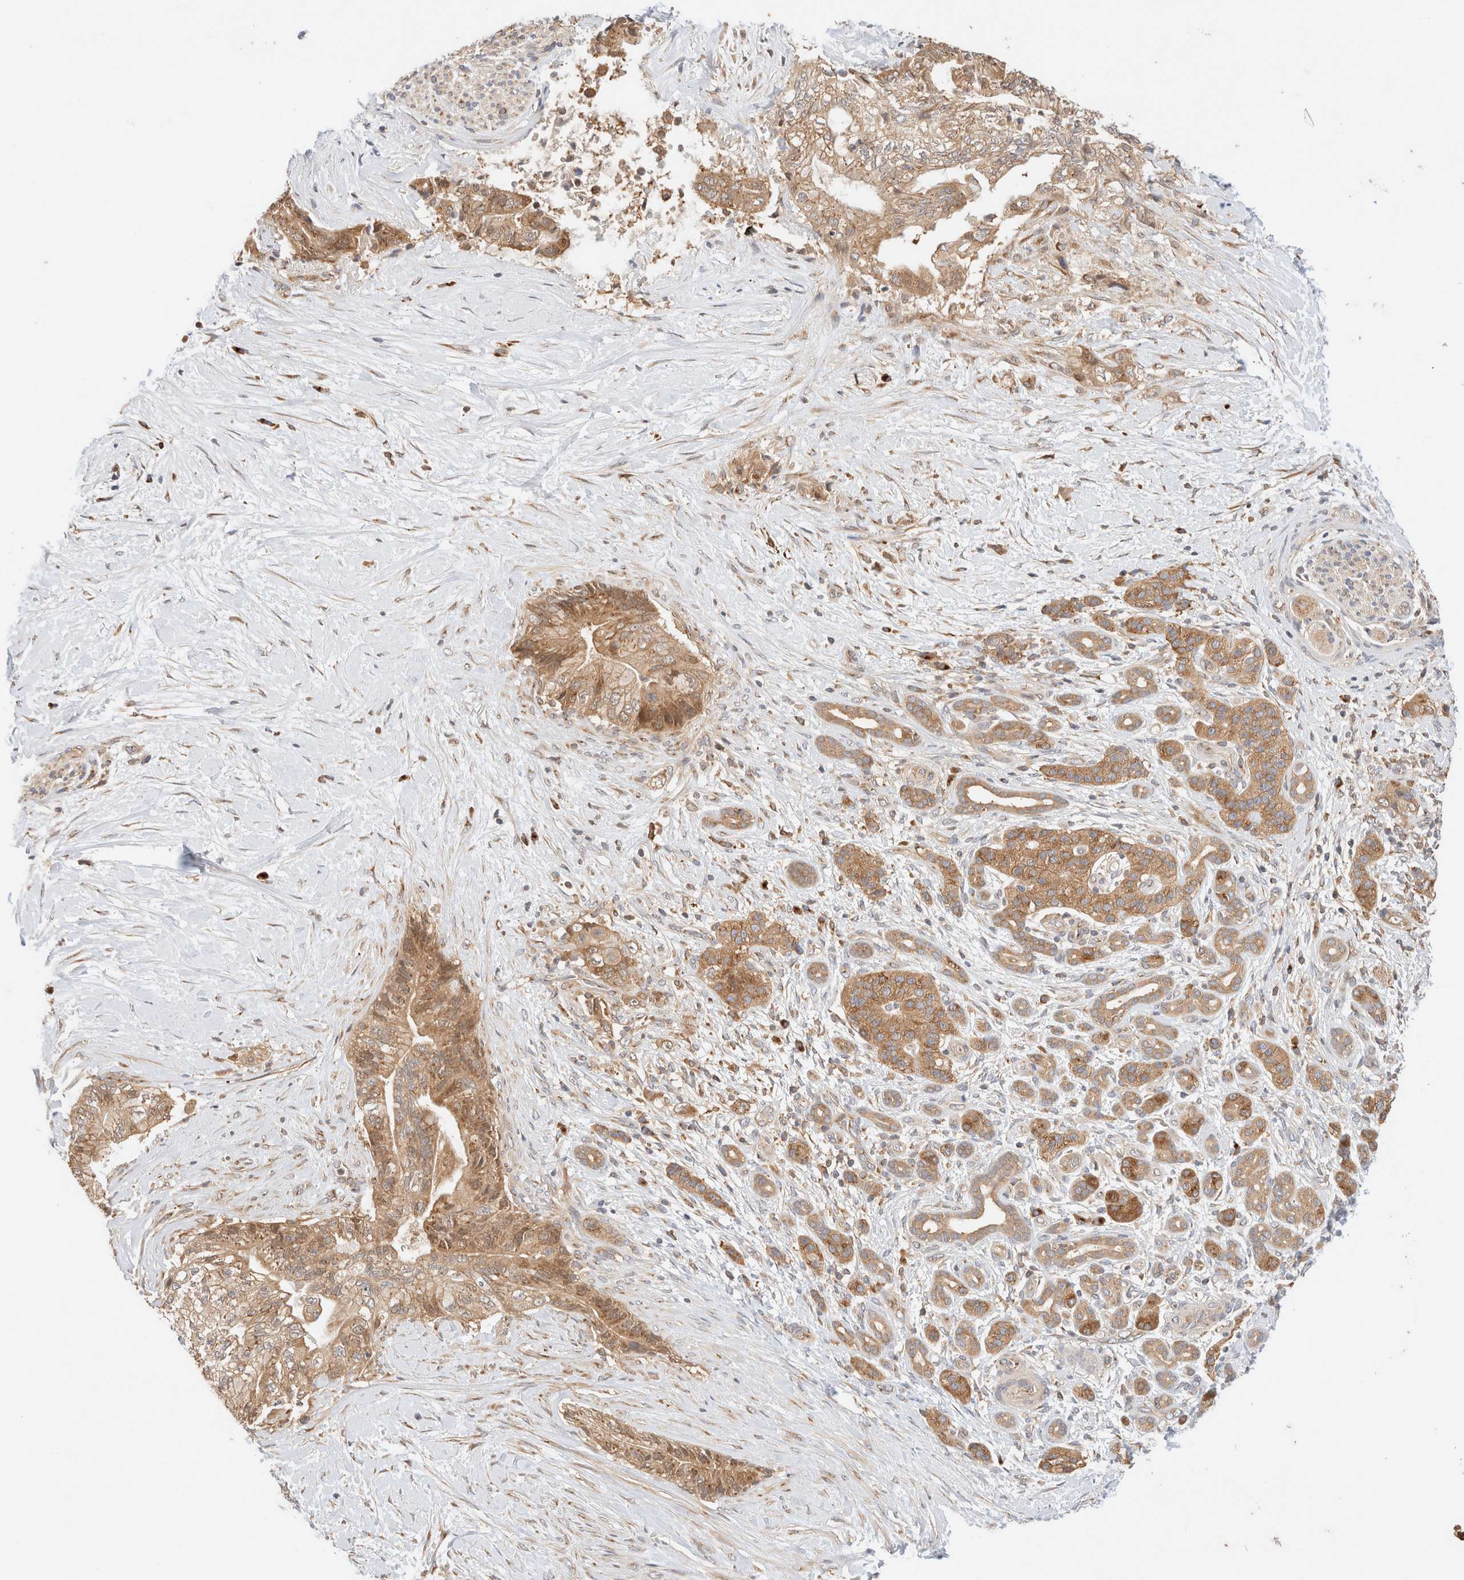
{"staining": {"intensity": "moderate", "quantity": ">75%", "location": "cytoplasmic/membranous"}, "tissue": "pancreatic cancer", "cell_type": "Tumor cells", "image_type": "cancer", "snomed": [{"axis": "morphology", "description": "Adenocarcinoma, NOS"}, {"axis": "topography", "description": "Pancreas"}], "caption": "IHC histopathology image of human adenocarcinoma (pancreatic) stained for a protein (brown), which shows medium levels of moderate cytoplasmic/membranous staining in about >75% of tumor cells.", "gene": "RABEP1", "patient": {"sex": "male", "age": 59}}